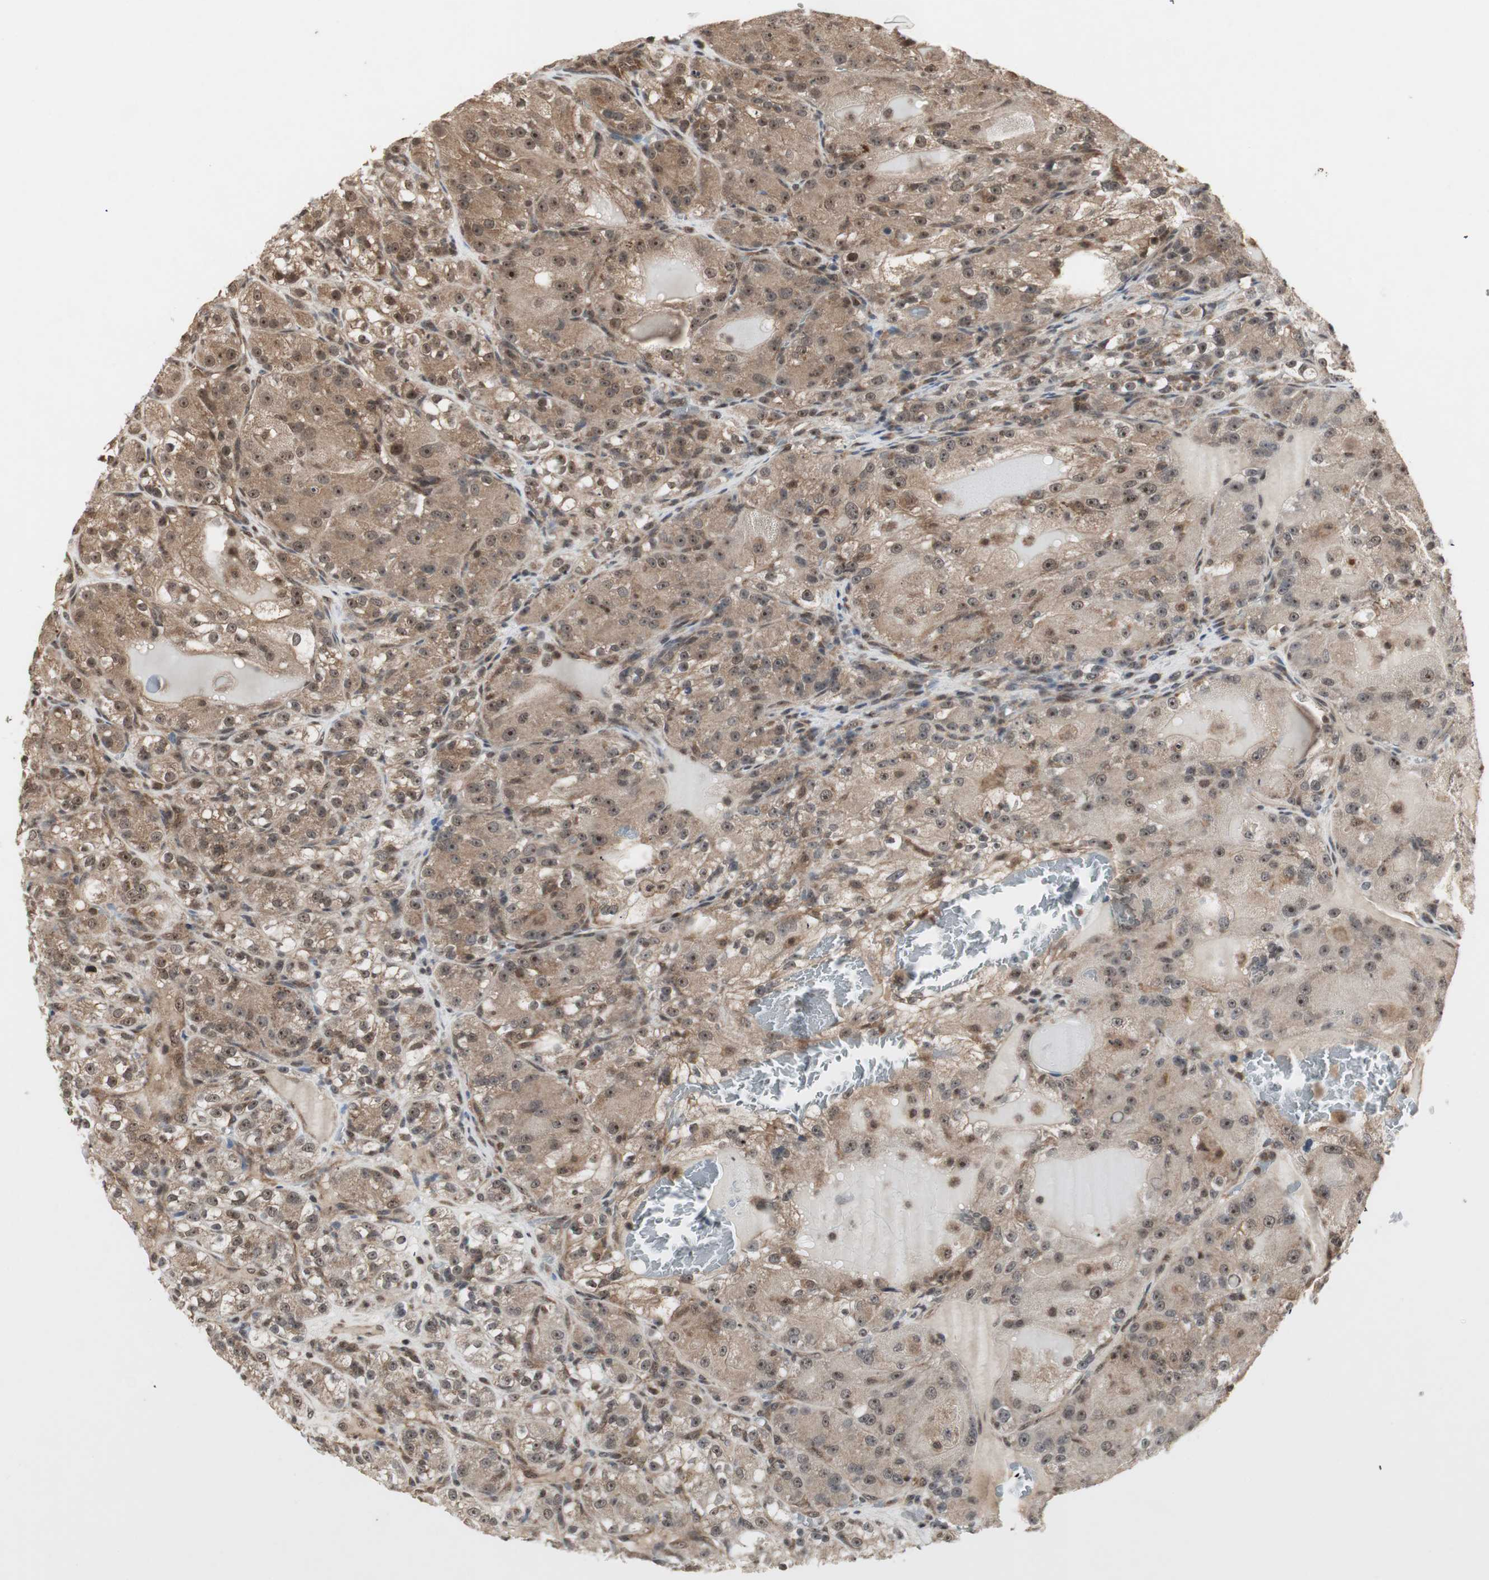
{"staining": {"intensity": "moderate", "quantity": ">75%", "location": "cytoplasmic/membranous,nuclear"}, "tissue": "renal cancer", "cell_type": "Tumor cells", "image_type": "cancer", "snomed": [{"axis": "morphology", "description": "Normal tissue, NOS"}, {"axis": "morphology", "description": "Adenocarcinoma, NOS"}, {"axis": "topography", "description": "Kidney"}], "caption": "DAB immunohistochemical staining of renal adenocarcinoma demonstrates moderate cytoplasmic/membranous and nuclear protein positivity in approximately >75% of tumor cells.", "gene": "CSNK2B", "patient": {"sex": "male", "age": 61}}